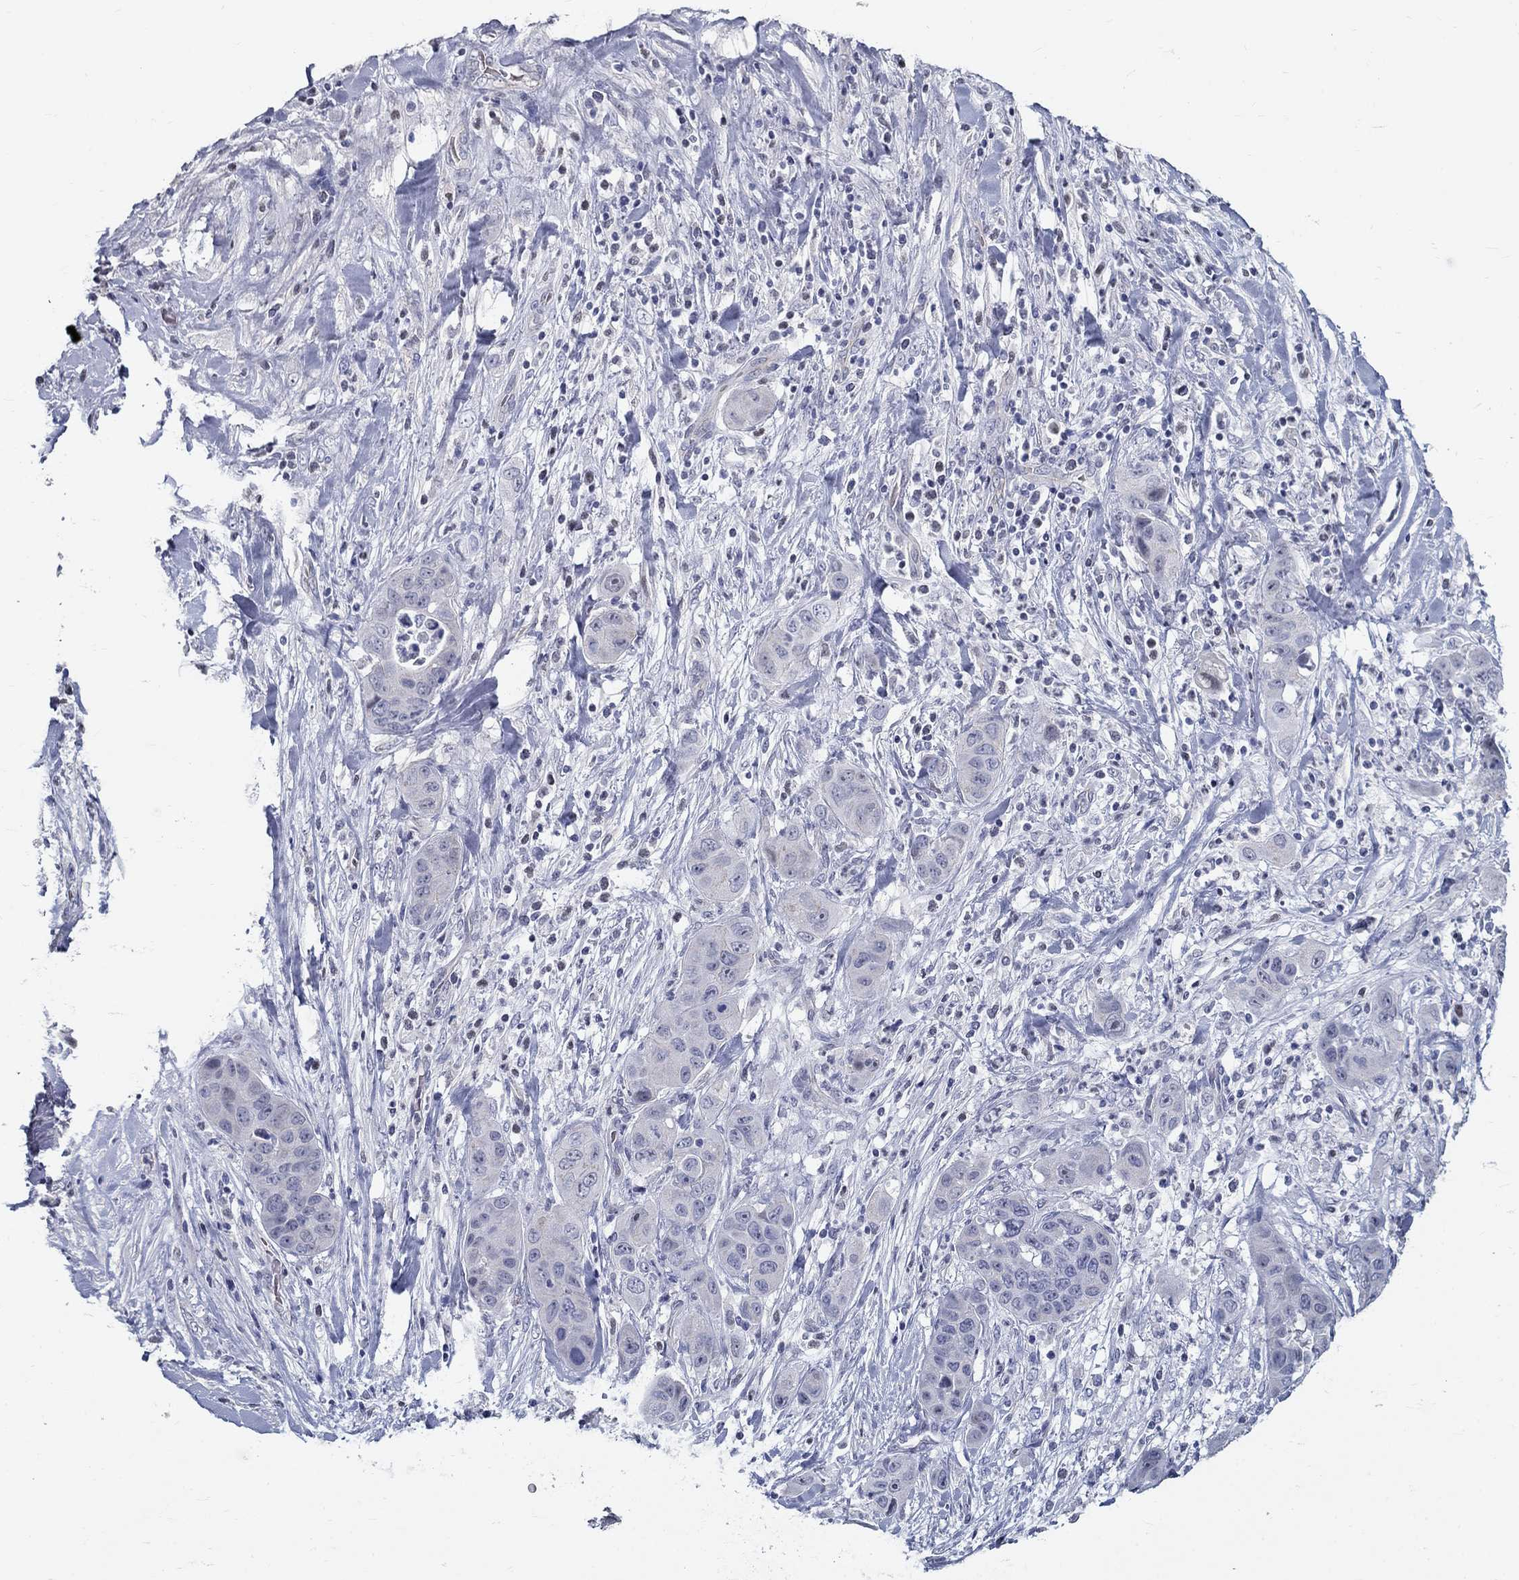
{"staining": {"intensity": "negative", "quantity": "none", "location": "none"}, "tissue": "liver cancer", "cell_type": "Tumor cells", "image_type": "cancer", "snomed": [{"axis": "morphology", "description": "Cholangiocarcinoma"}, {"axis": "topography", "description": "Liver"}], "caption": "Tumor cells are negative for brown protein staining in liver cancer (cholangiocarcinoma).", "gene": "GUCA1A", "patient": {"sex": "female", "age": 52}}